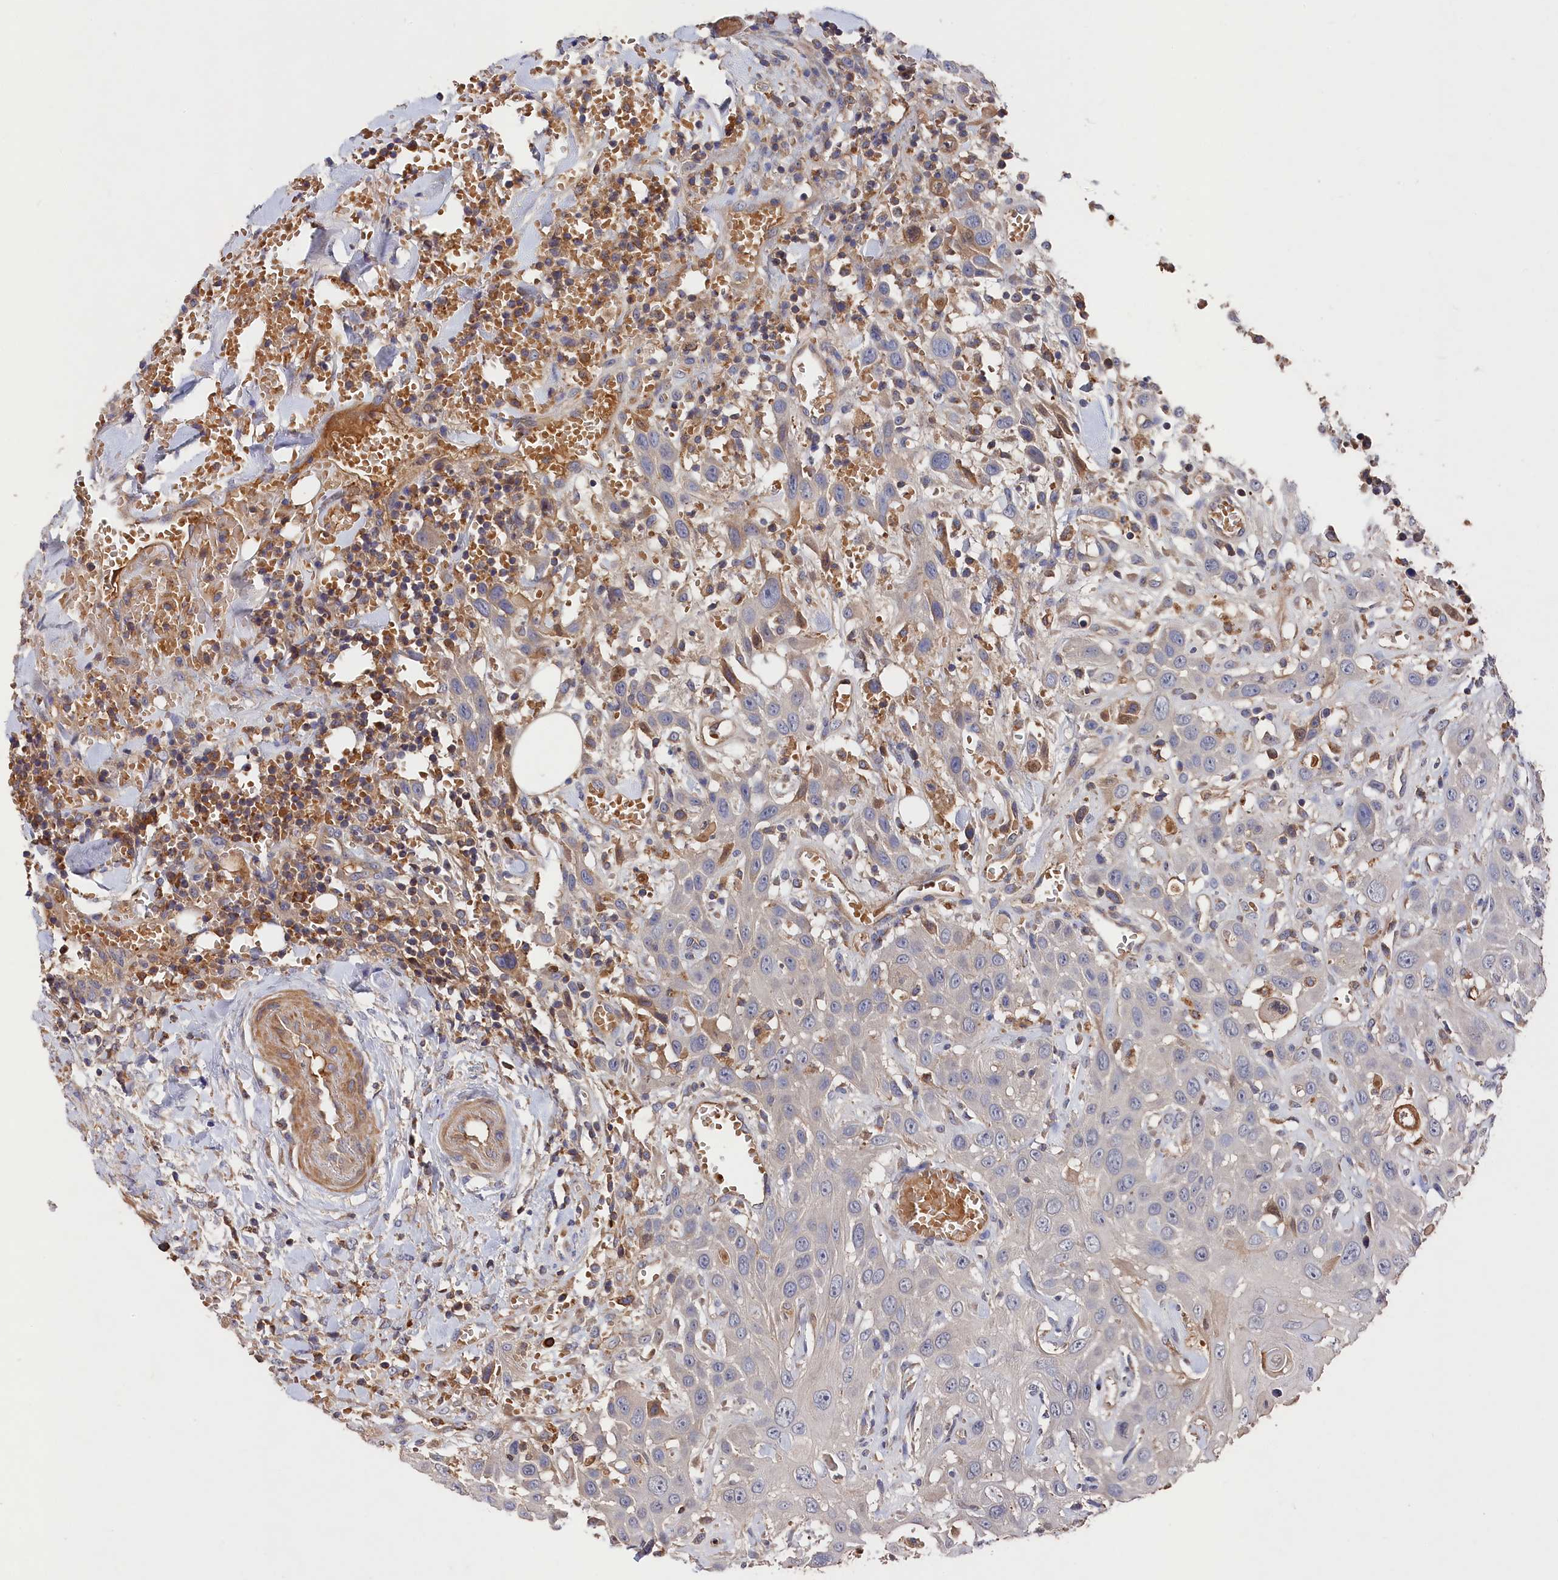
{"staining": {"intensity": "negative", "quantity": "none", "location": "none"}, "tissue": "head and neck cancer", "cell_type": "Tumor cells", "image_type": "cancer", "snomed": [{"axis": "morphology", "description": "Squamous cell carcinoma, NOS"}, {"axis": "topography", "description": "Head-Neck"}], "caption": "An immunohistochemistry micrograph of head and neck cancer (squamous cell carcinoma) is shown. There is no staining in tumor cells of head and neck cancer (squamous cell carcinoma).", "gene": "DHRS11", "patient": {"sex": "male", "age": 81}}